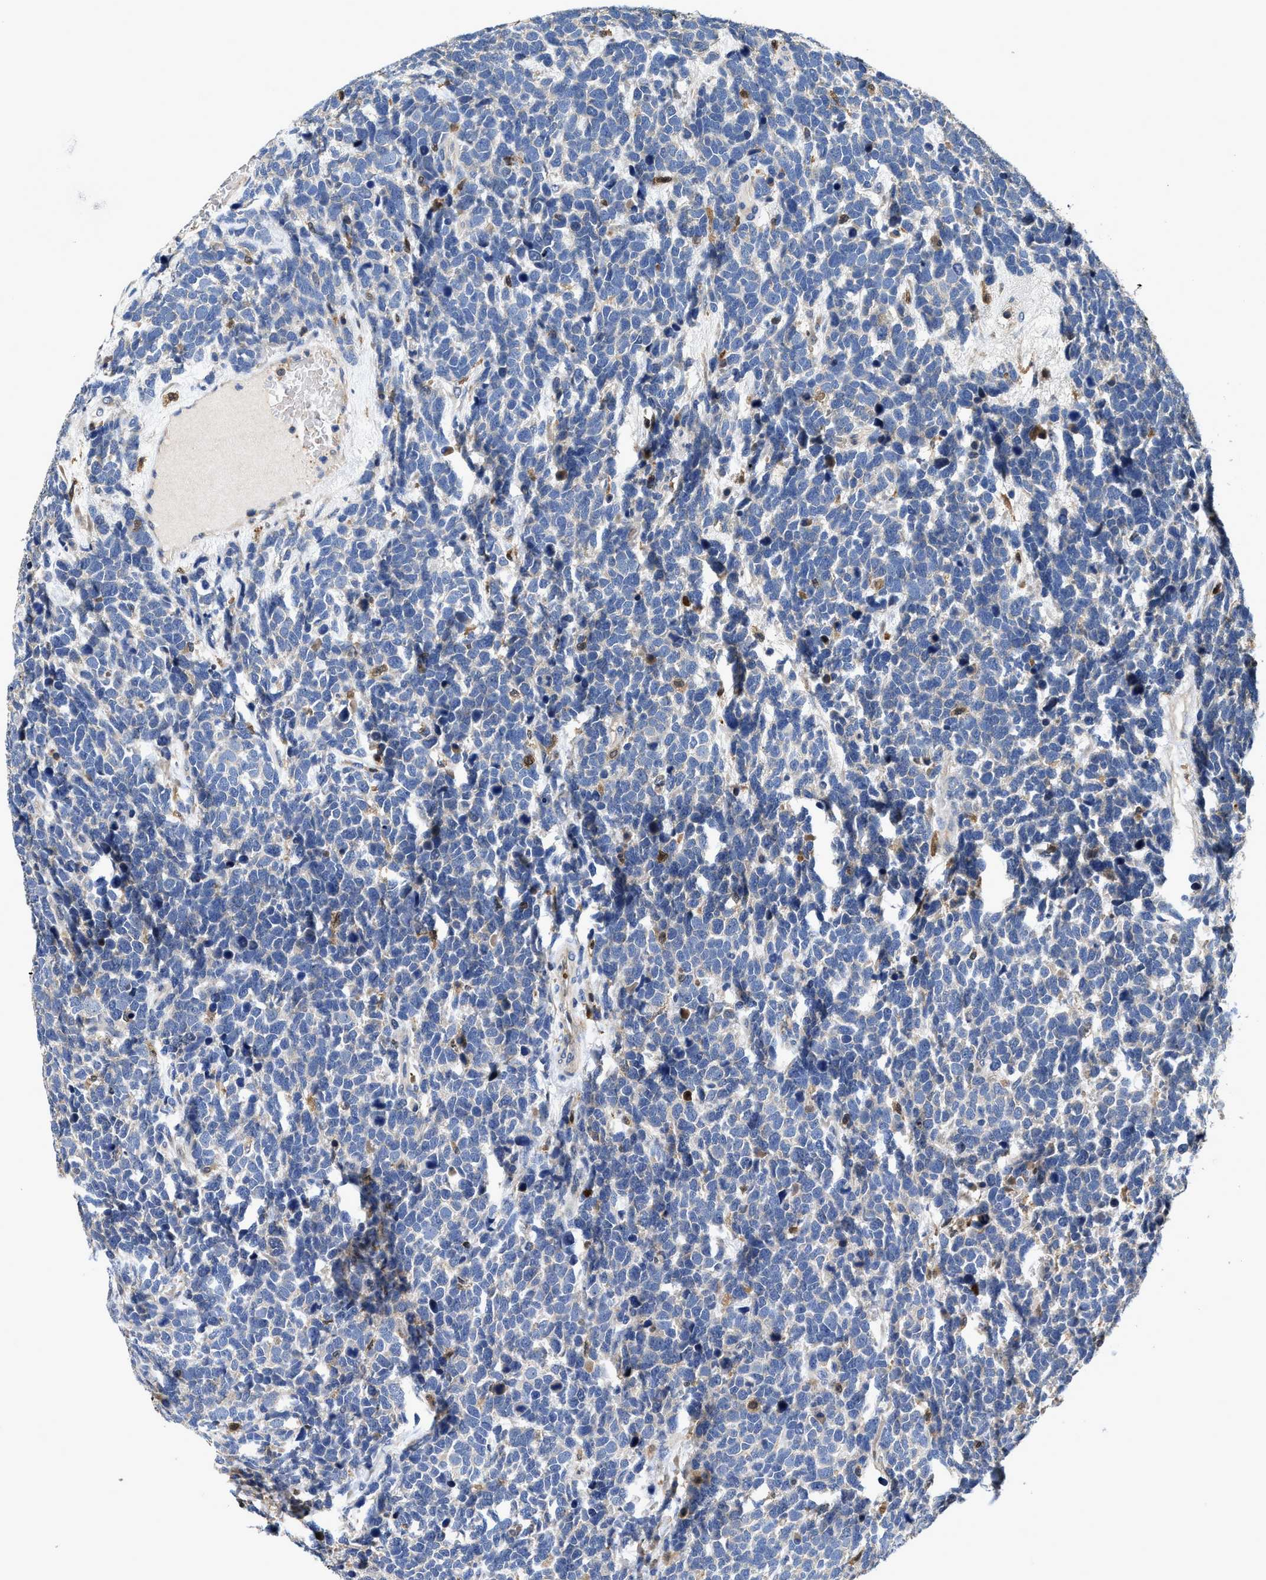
{"staining": {"intensity": "negative", "quantity": "none", "location": "none"}, "tissue": "urothelial cancer", "cell_type": "Tumor cells", "image_type": "cancer", "snomed": [{"axis": "morphology", "description": "Urothelial carcinoma, High grade"}, {"axis": "topography", "description": "Urinary bladder"}], "caption": "This micrograph is of urothelial cancer stained with IHC to label a protein in brown with the nuclei are counter-stained blue. There is no expression in tumor cells. The staining was performed using DAB (3,3'-diaminobenzidine) to visualize the protein expression in brown, while the nuclei were stained in blue with hematoxylin (Magnification: 20x).", "gene": "RGS10", "patient": {"sex": "female", "age": 82}}